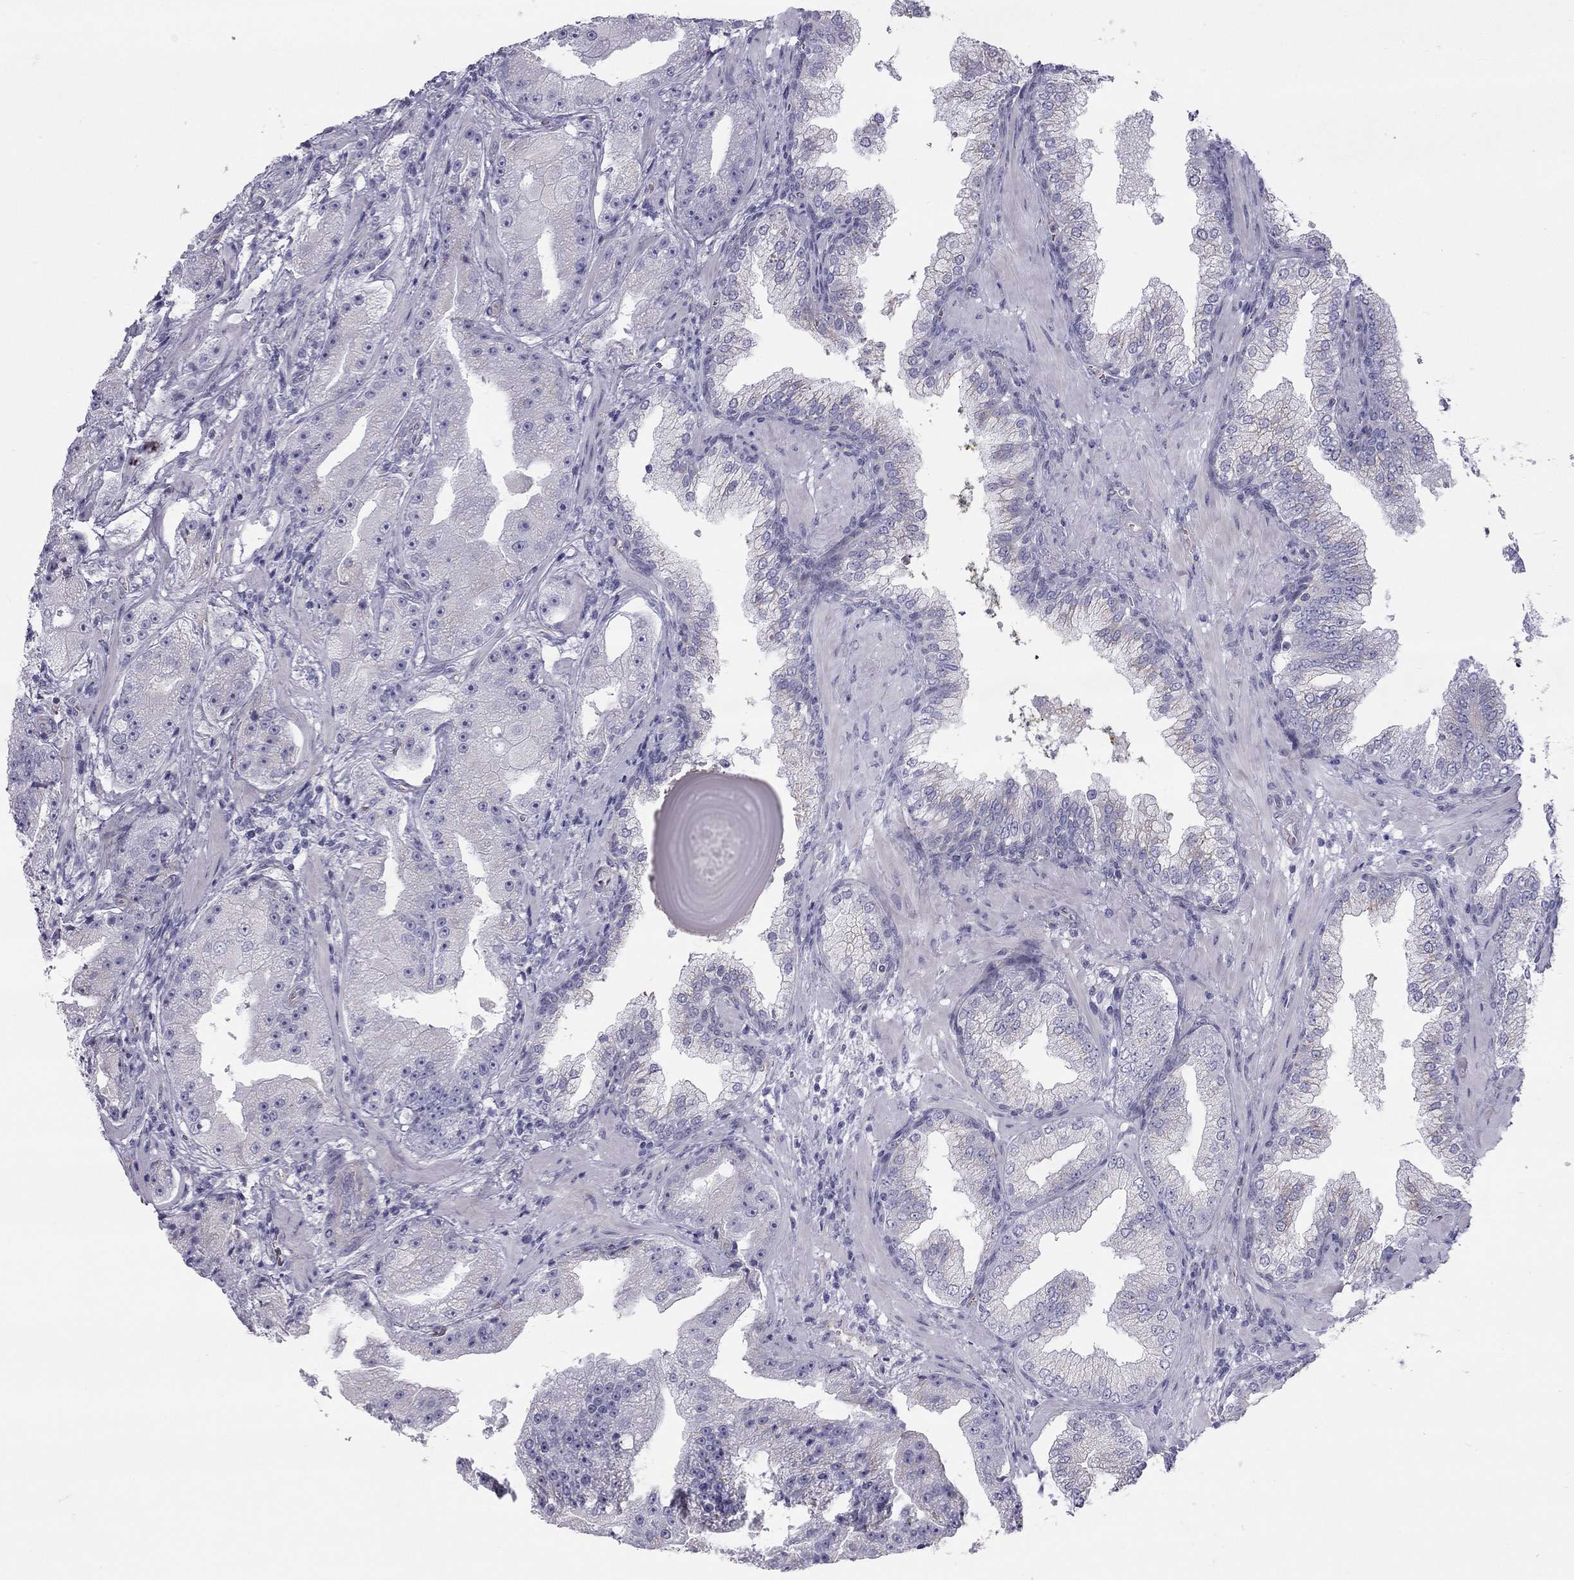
{"staining": {"intensity": "negative", "quantity": "none", "location": "none"}, "tissue": "prostate cancer", "cell_type": "Tumor cells", "image_type": "cancer", "snomed": [{"axis": "morphology", "description": "Adenocarcinoma, Low grade"}, {"axis": "topography", "description": "Prostate"}], "caption": "Immunohistochemical staining of human adenocarcinoma (low-grade) (prostate) exhibits no significant staining in tumor cells. (Brightfield microscopy of DAB (3,3'-diaminobenzidine) immunohistochemistry at high magnification).", "gene": "TDRD6", "patient": {"sex": "male", "age": 62}}